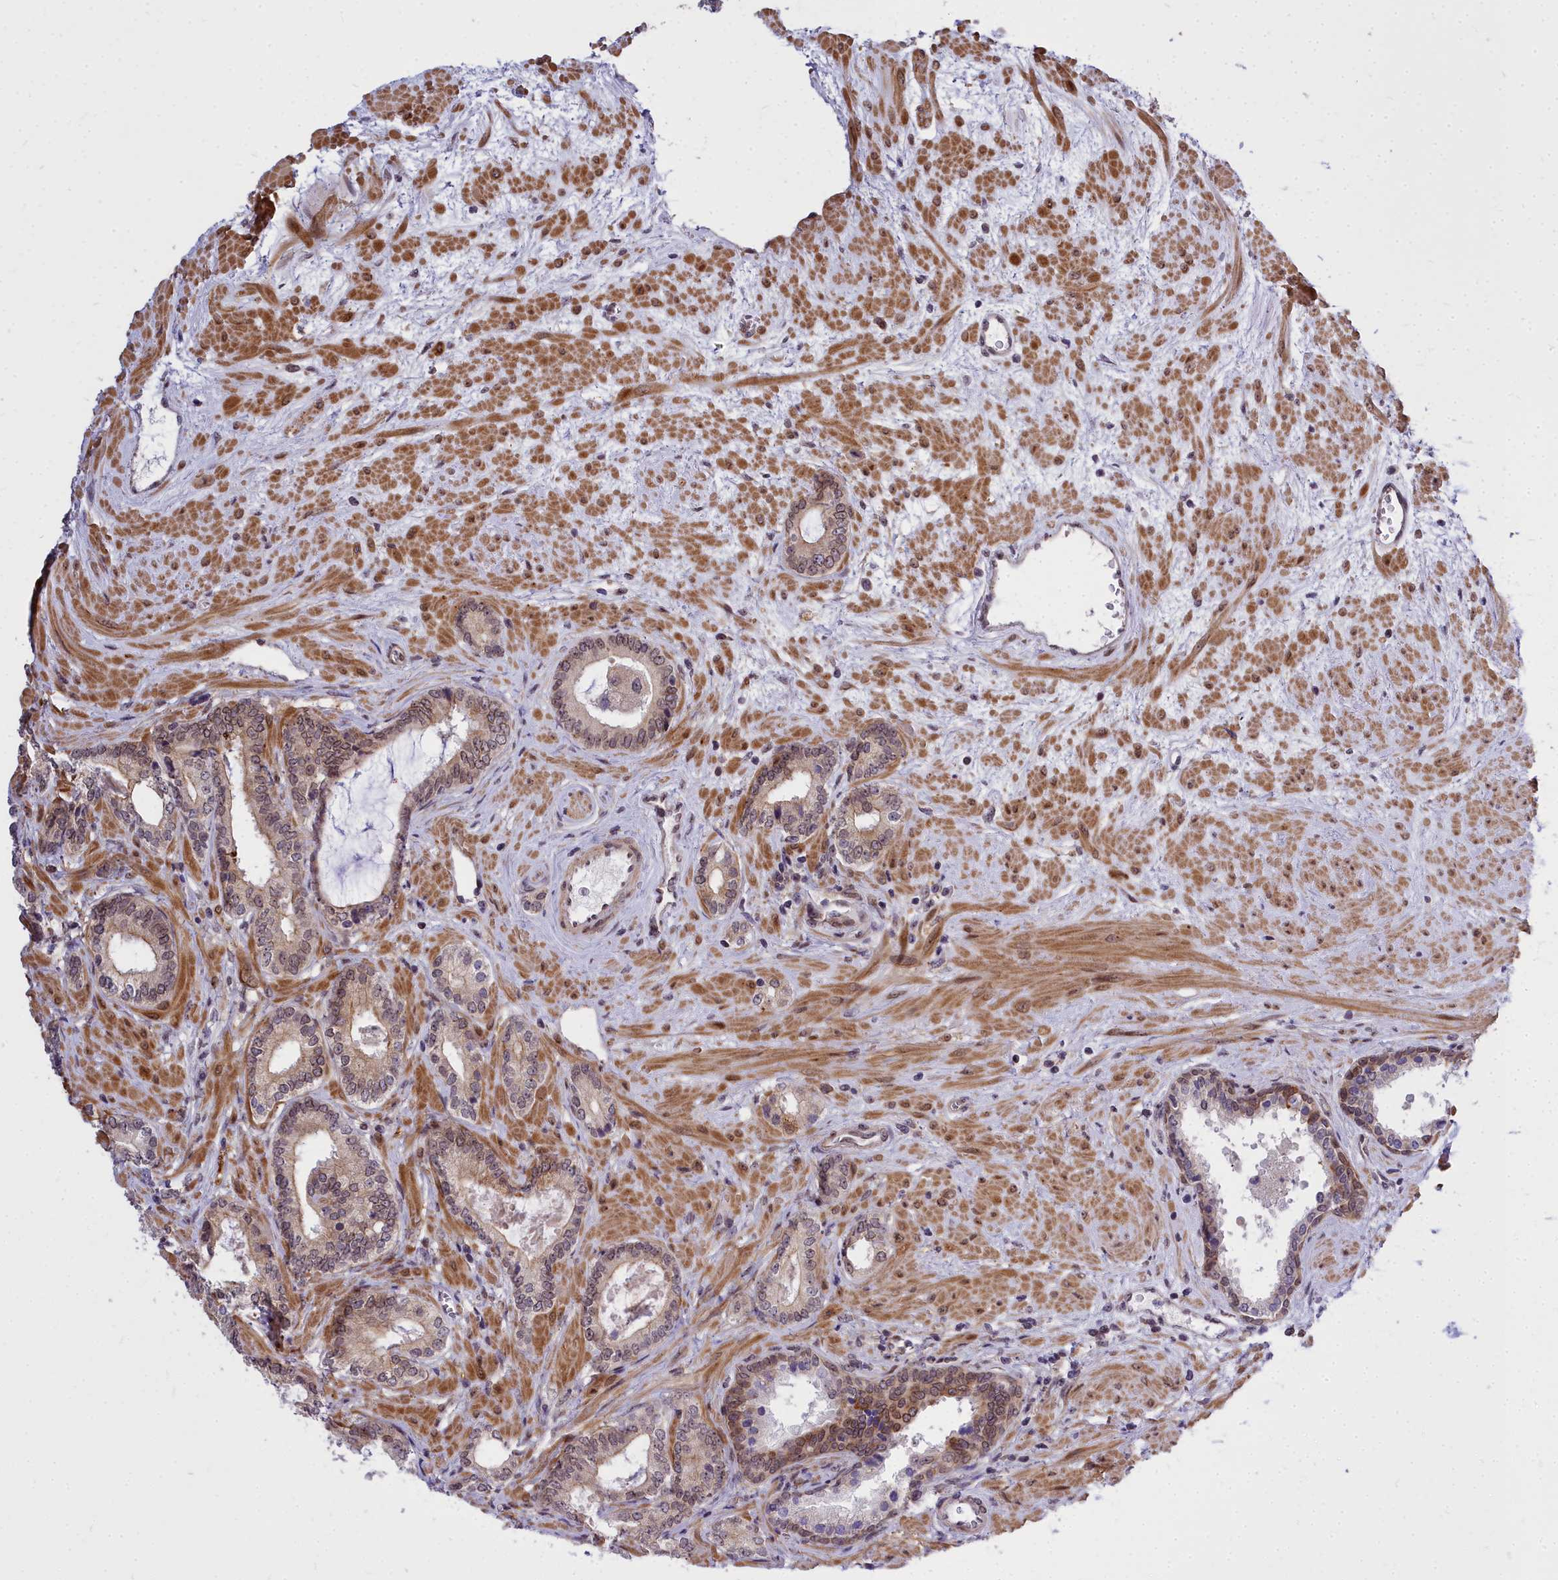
{"staining": {"intensity": "moderate", "quantity": "<25%", "location": "cytoplasmic/membranous"}, "tissue": "prostate cancer", "cell_type": "Tumor cells", "image_type": "cancer", "snomed": [{"axis": "morphology", "description": "Adenocarcinoma, High grade"}, {"axis": "topography", "description": "Prostate"}], "caption": "Protein staining of prostate cancer (adenocarcinoma (high-grade)) tissue exhibits moderate cytoplasmic/membranous staining in about <25% of tumor cells. (Stains: DAB (3,3'-diaminobenzidine) in brown, nuclei in blue, Microscopy: brightfield microscopy at high magnification).", "gene": "ABCB8", "patient": {"sex": "male", "age": 64}}